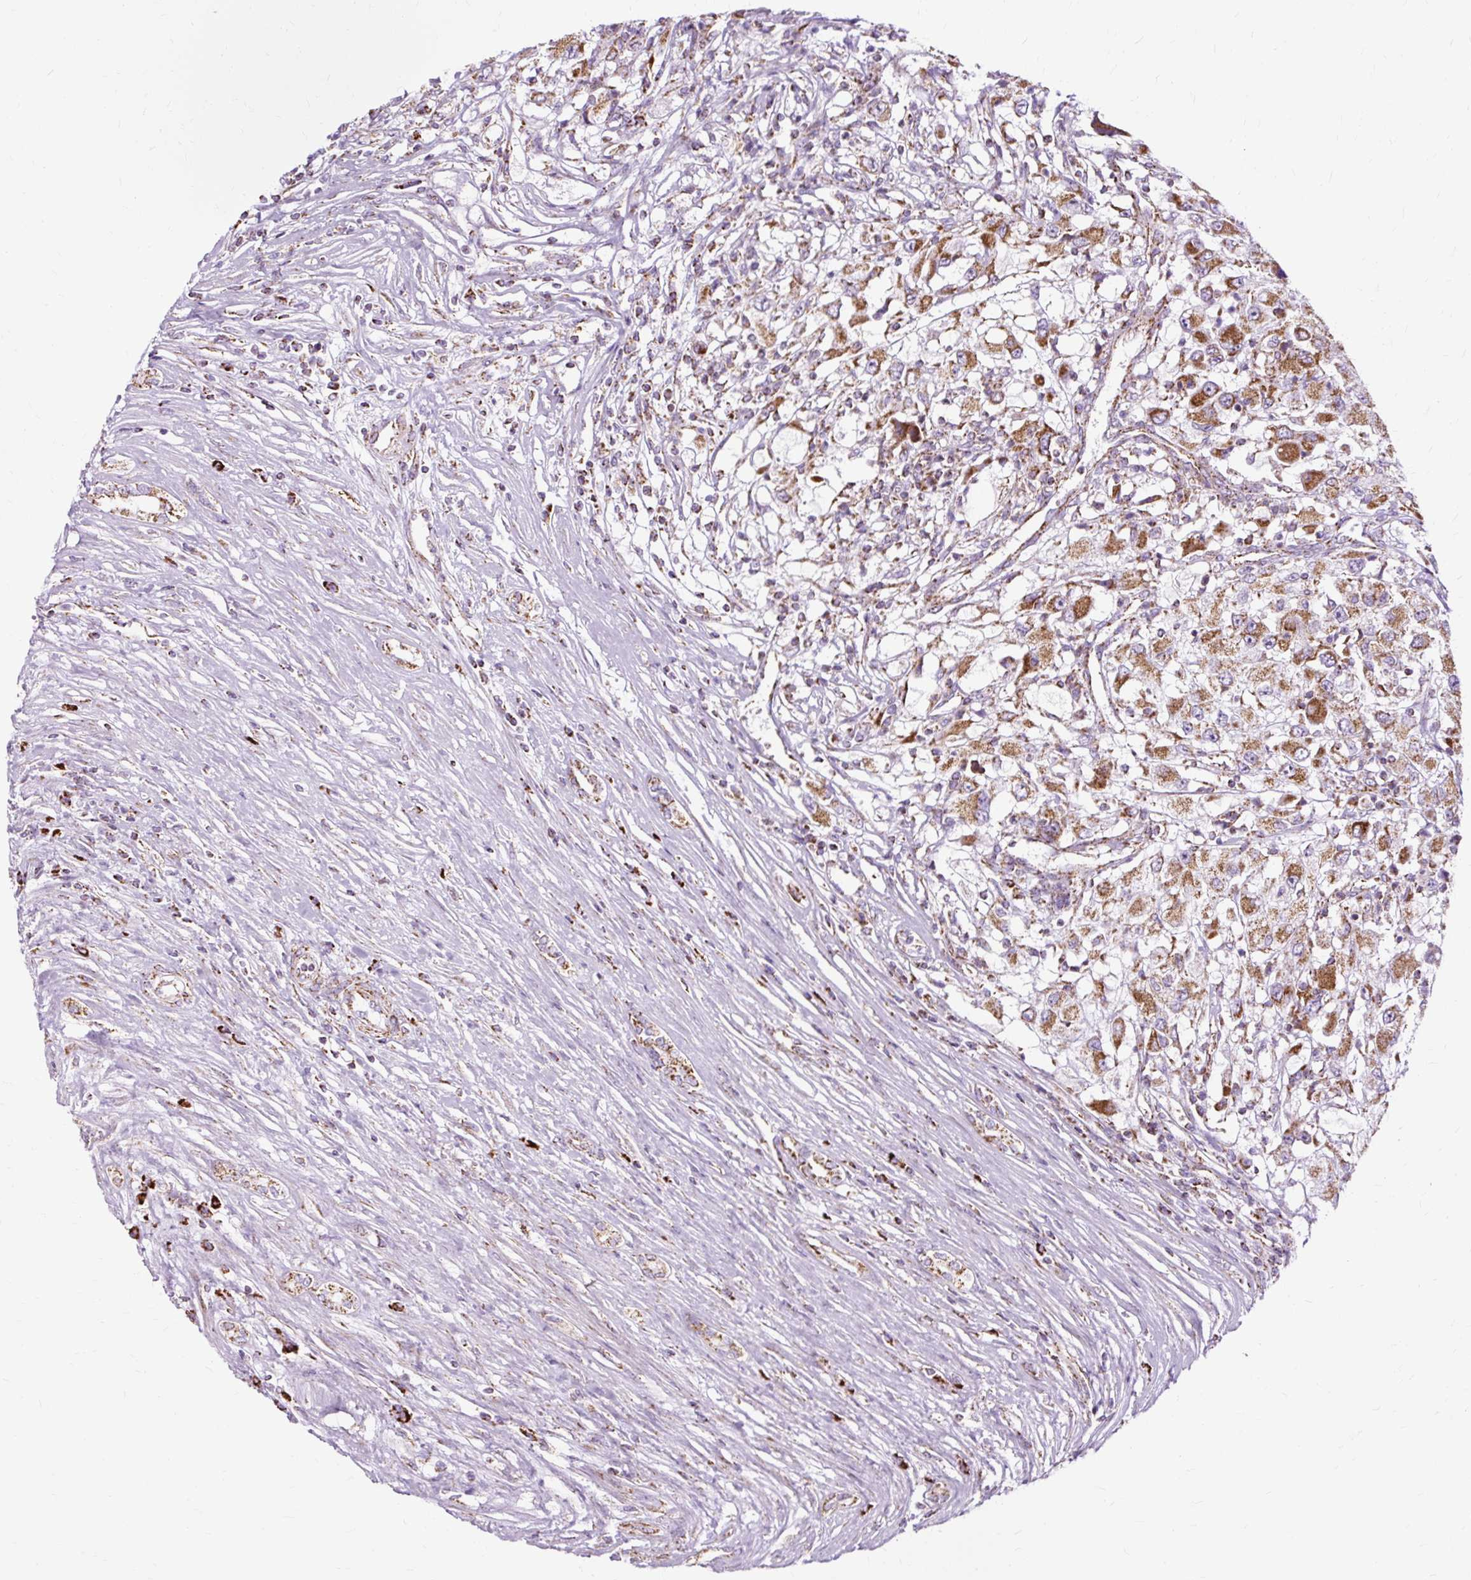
{"staining": {"intensity": "strong", "quantity": ">75%", "location": "cytoplasmic/membranous"}, "tissue": "renal cancer", "cell_type": "Tumor cells", "image_type": "cancer", "snomed": [{"axis": "morphology", "description": "Adenocarcinoma, NOS"}, {"axis": "topography", "description": "Kidney"}], "caption": "Tumor cells reveal strong cytoplasmic/membranous staining in about >75% of cells in renal cancer (adenocarcinoma). (brown staining indicates protein expression, while blue staining denotes nuclei).", "gene": "DLAT", "patient": {"sex": "female", "age": 67}}